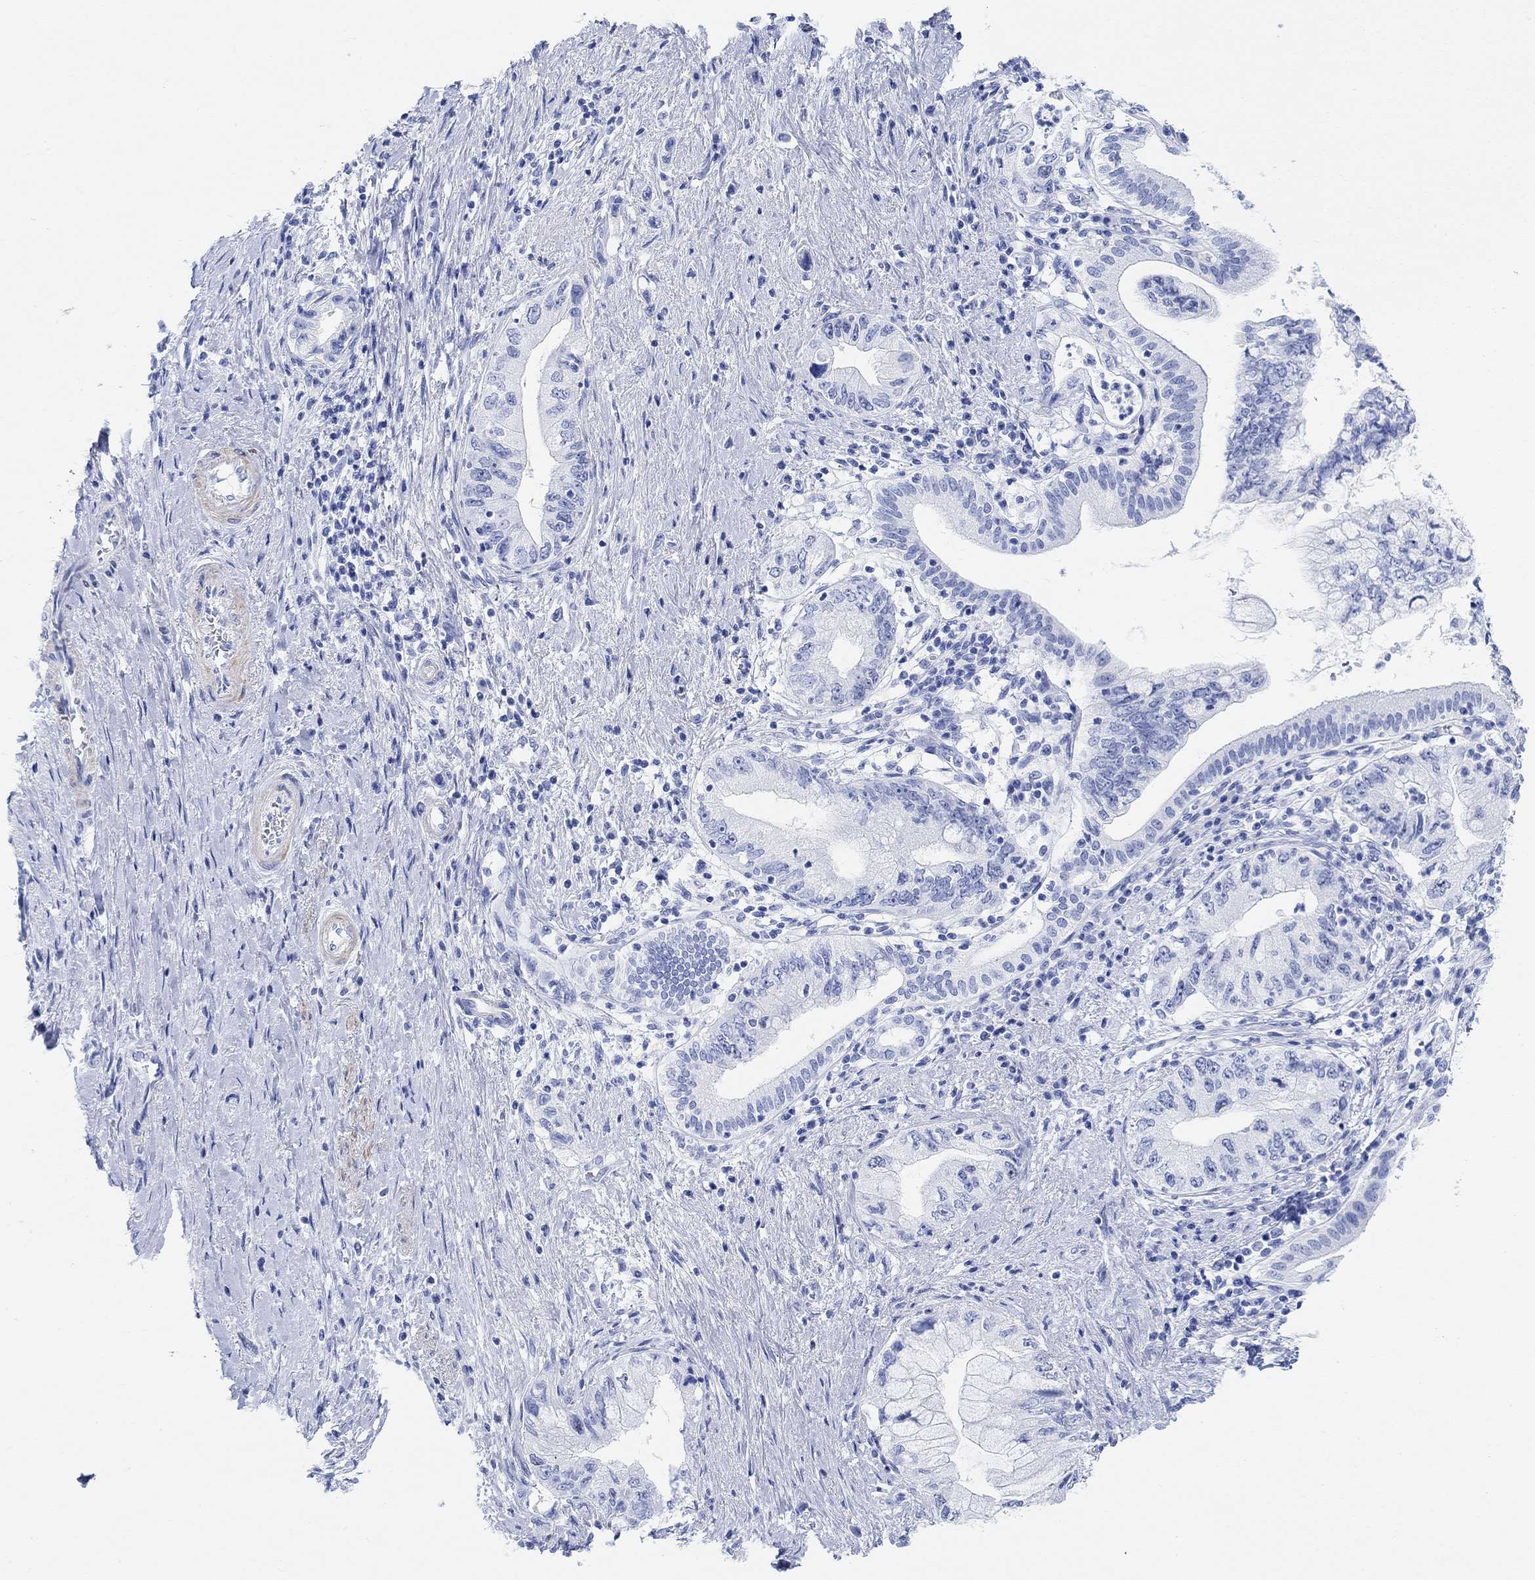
{"staining": {"intensity": "negative", "quantity": "none", "location": "none"}, "tissue": "pancreatic cancer", "cell_type": "Tumor cells", "image_type": "cancer", "snomed": [{"axis": "morphology", "description": "Adenocarcinoma, NOS"}, {"axis": "topography", "description": "Pancreas"}], "caption": "Immunohistochemical staining of human pancreatic adenocarcinoma displays no significant expression in tumor cells.", "gene": "ANKRD33", "patient": {"sex": "female", "age": 73}}